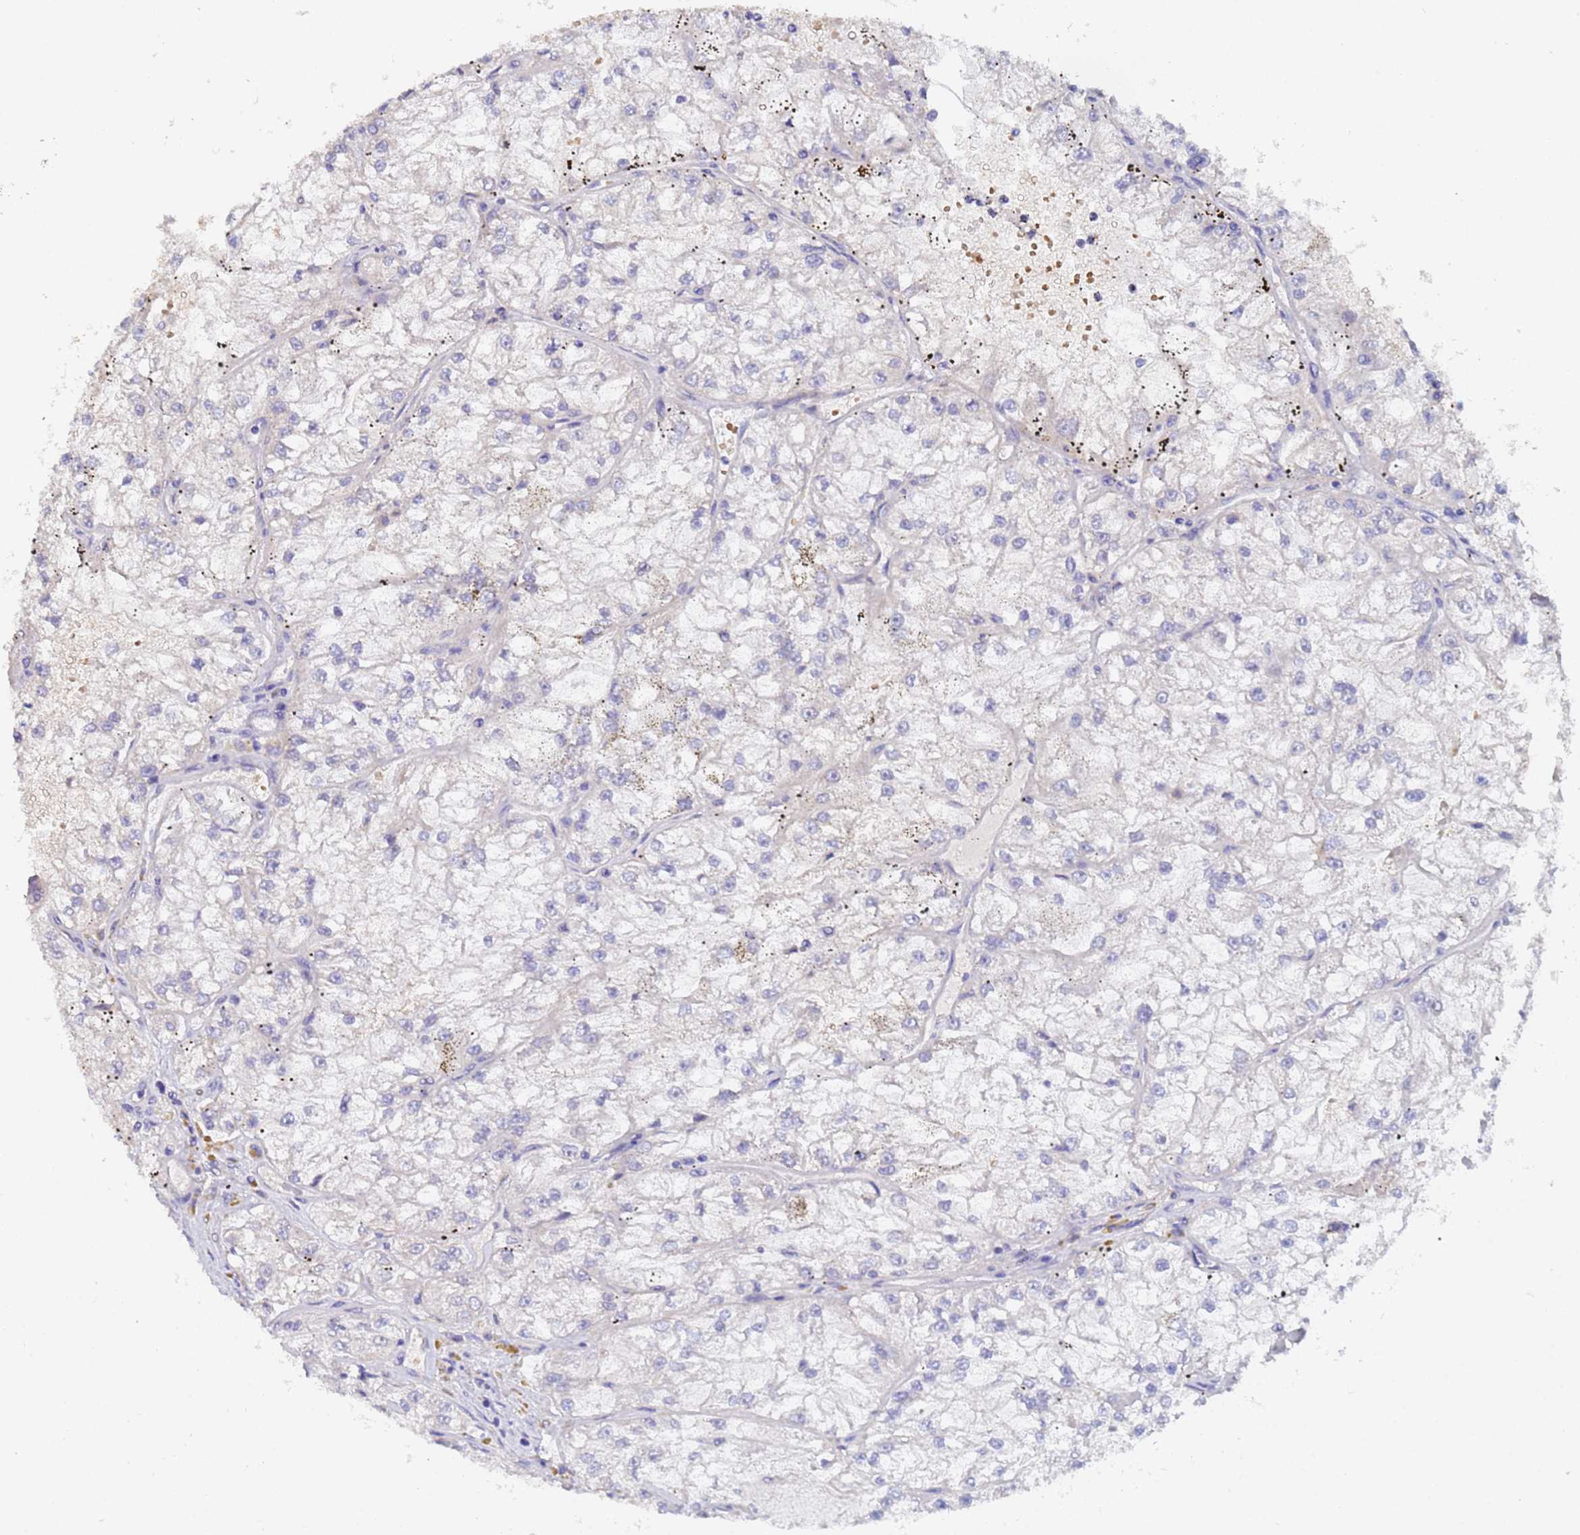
{"staining": {"intensity": "negative", "quantity": "none", "location": "none"}, "tissue": "renal cancer", "cell_type": "Tumor cells", "image_type": "cancer", "snomed": [{"axis": "morphology", "description": "Adenocarcinoma, NOS"}, {"axis": "topography", "description": "Kidney"}], "caption": "Immunohistochemistry image of neoplastic tissue: human renal cancer stained with DAB shows no significant protein expression in tumor cells.", "gene": "IHO1", "patient": {"sex": "female", "age": 72}}